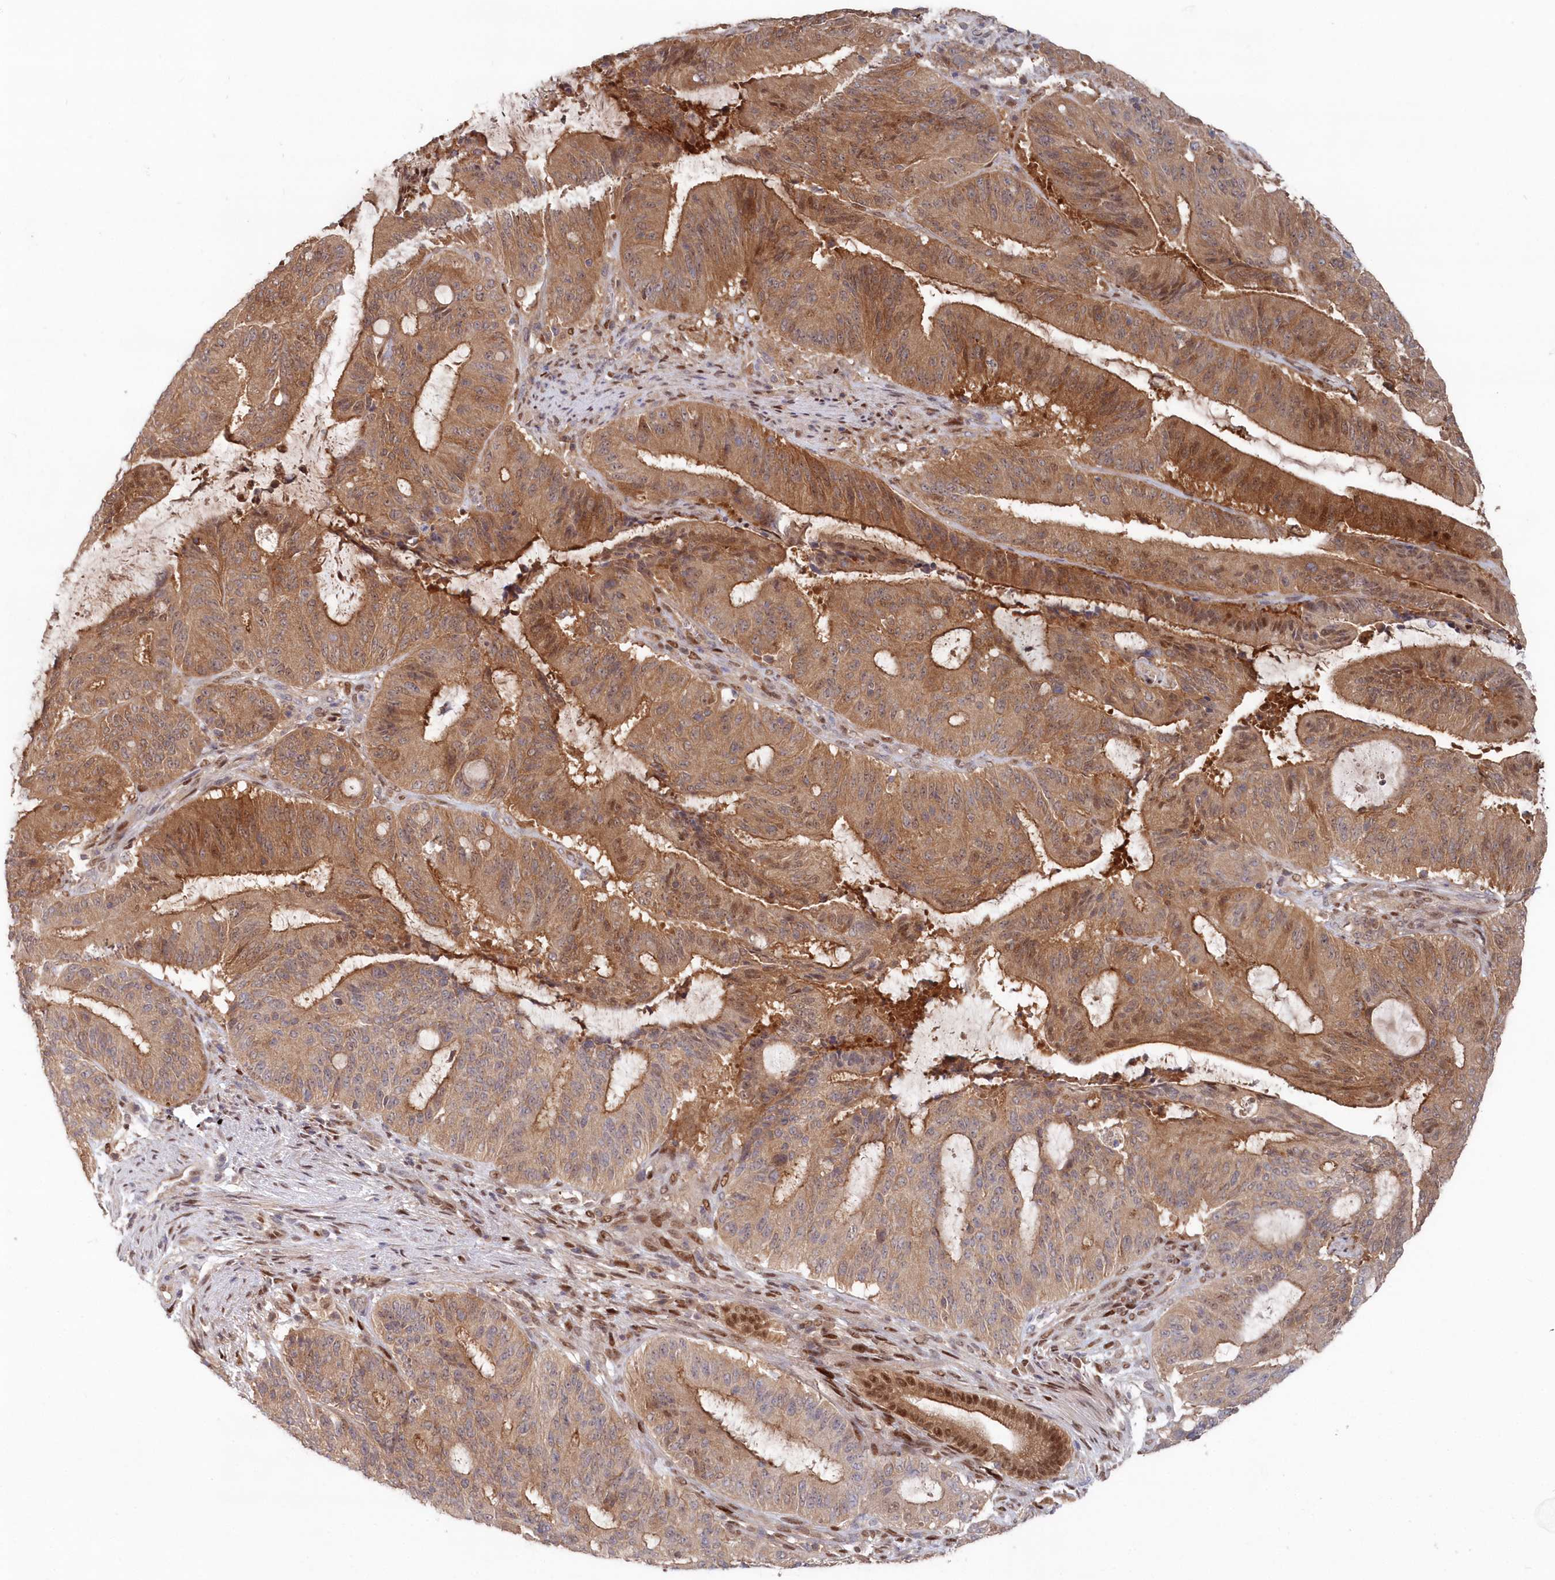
{"staining": {"intensity": "moderate", "quantity": ">75%", "location": "cytoplasmic/membranous"}, "tissue": "liver cancer", "cell_type": "Tumor cells", "image_type": "cancer", "snomed": [{"axis": "morphology", "description": "Normal tissue, NOS"}, {"axis": "morphology", "description": "Cholangiocarcinoma"}, {"axis": "topography", "description": "Liver"}, {"axis": "topography", "description": "Peripheral nerve tissue"}], "caption": "Approximately >75% of tumor cells in liver cholangiocarcinoma reveal moderate cytoplasmic/membranous protein expression as visualized by brown immunohistochemical staining.", "gene": "ABHD14B", "patient": {"sex": "female", "age": 73}}